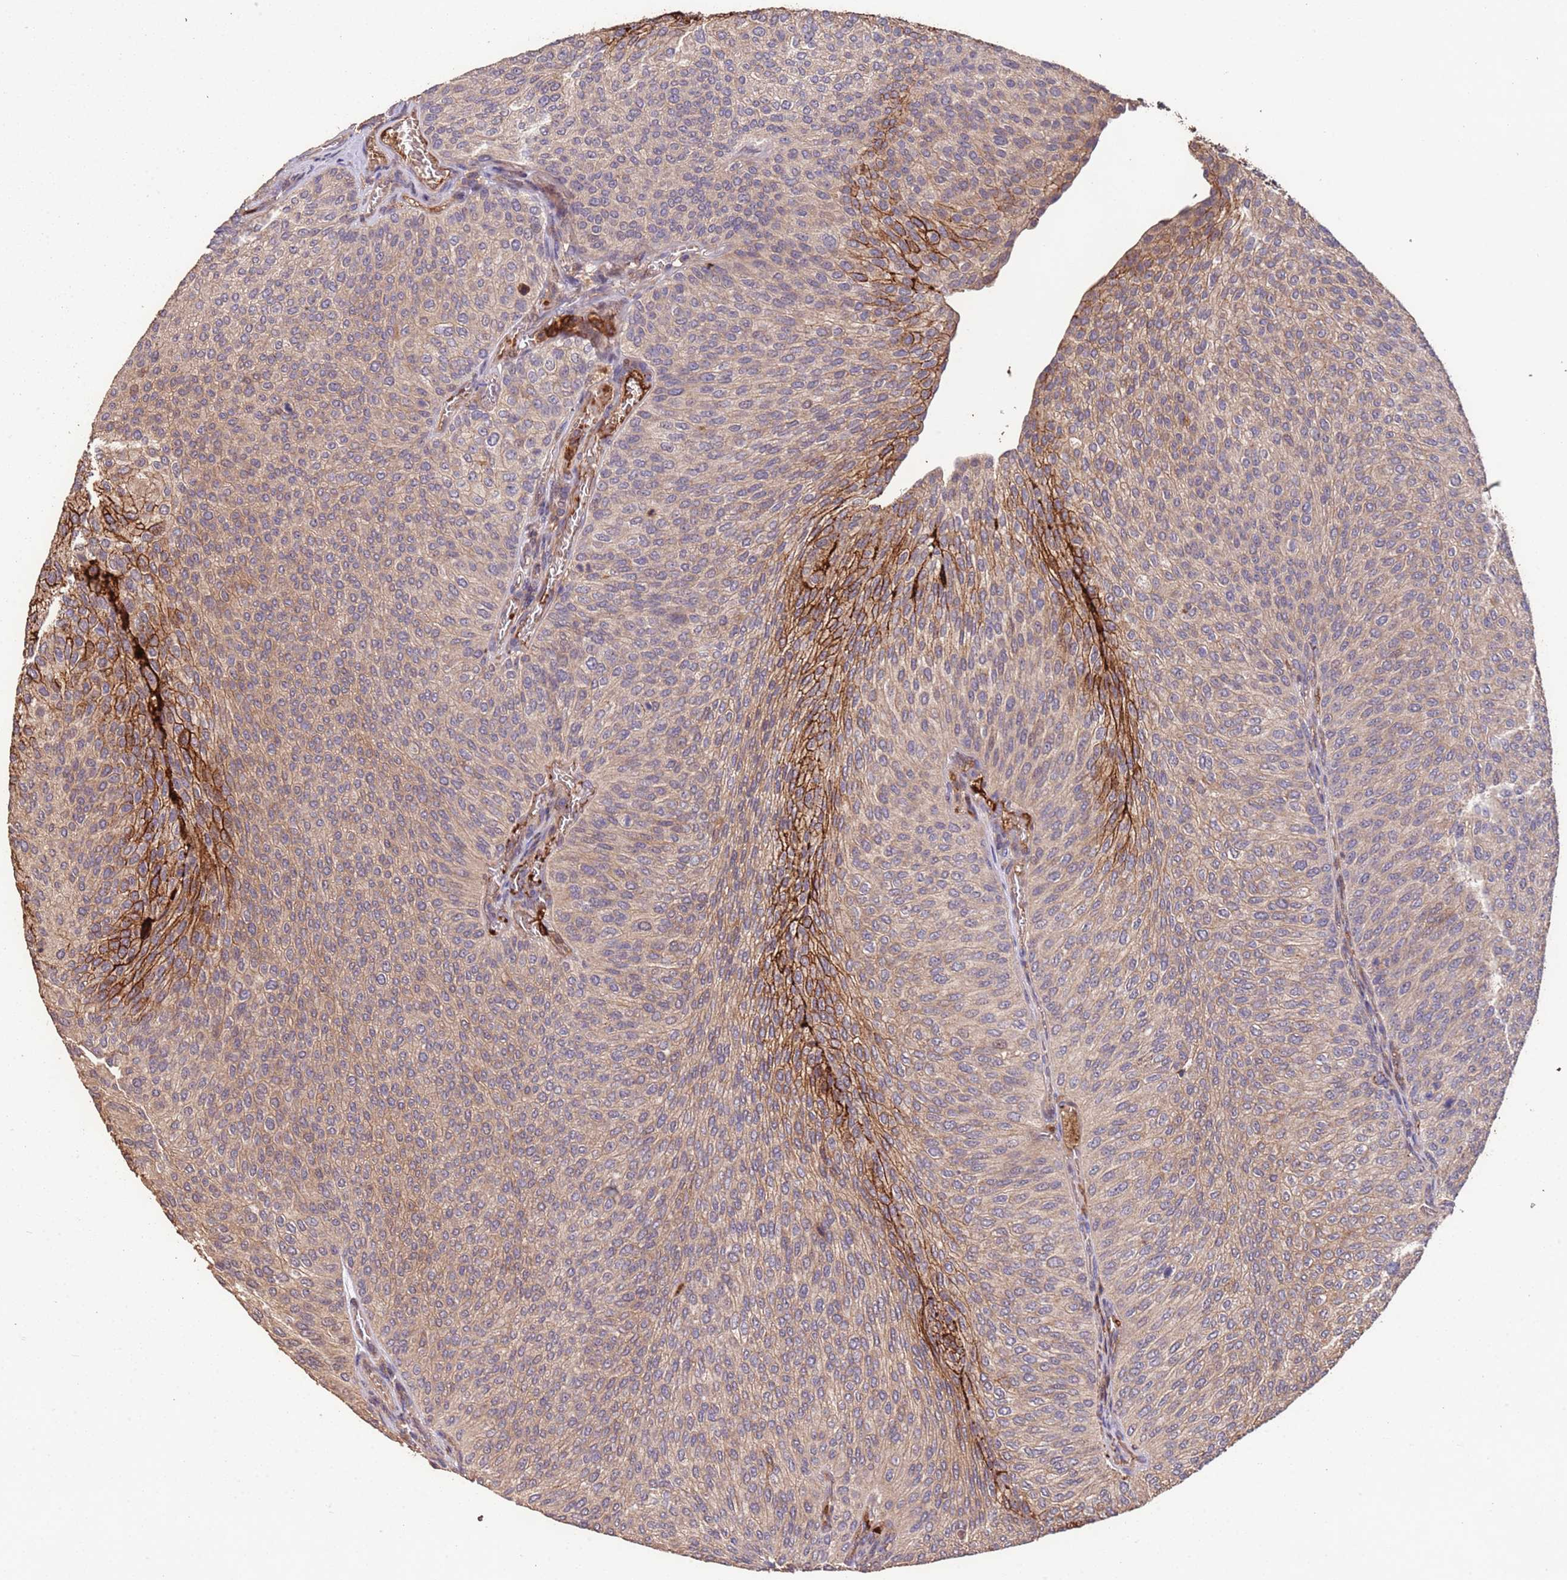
{"staining": {"intensity": "moderate", "quantity": "25%-75%", "location": "cytoplasmic/membranous"}, "tissue": "urothelial cancer", "cell_type": "Tumor cells", "image_type": "cancer", "snomed": [{"axis": "morphology", "description": "Urothelial carcinoma, High grade"}, {"axis": "topography", "description": "Urinary bladder"}], "caption": "High-grade urothelial carcinoma stained for a protein demonstrates moderate cytoplasmic/membranous positivity in tumor cells.", "gene": "CCDC184", "patient": {"sex": "female", "age": 79}}